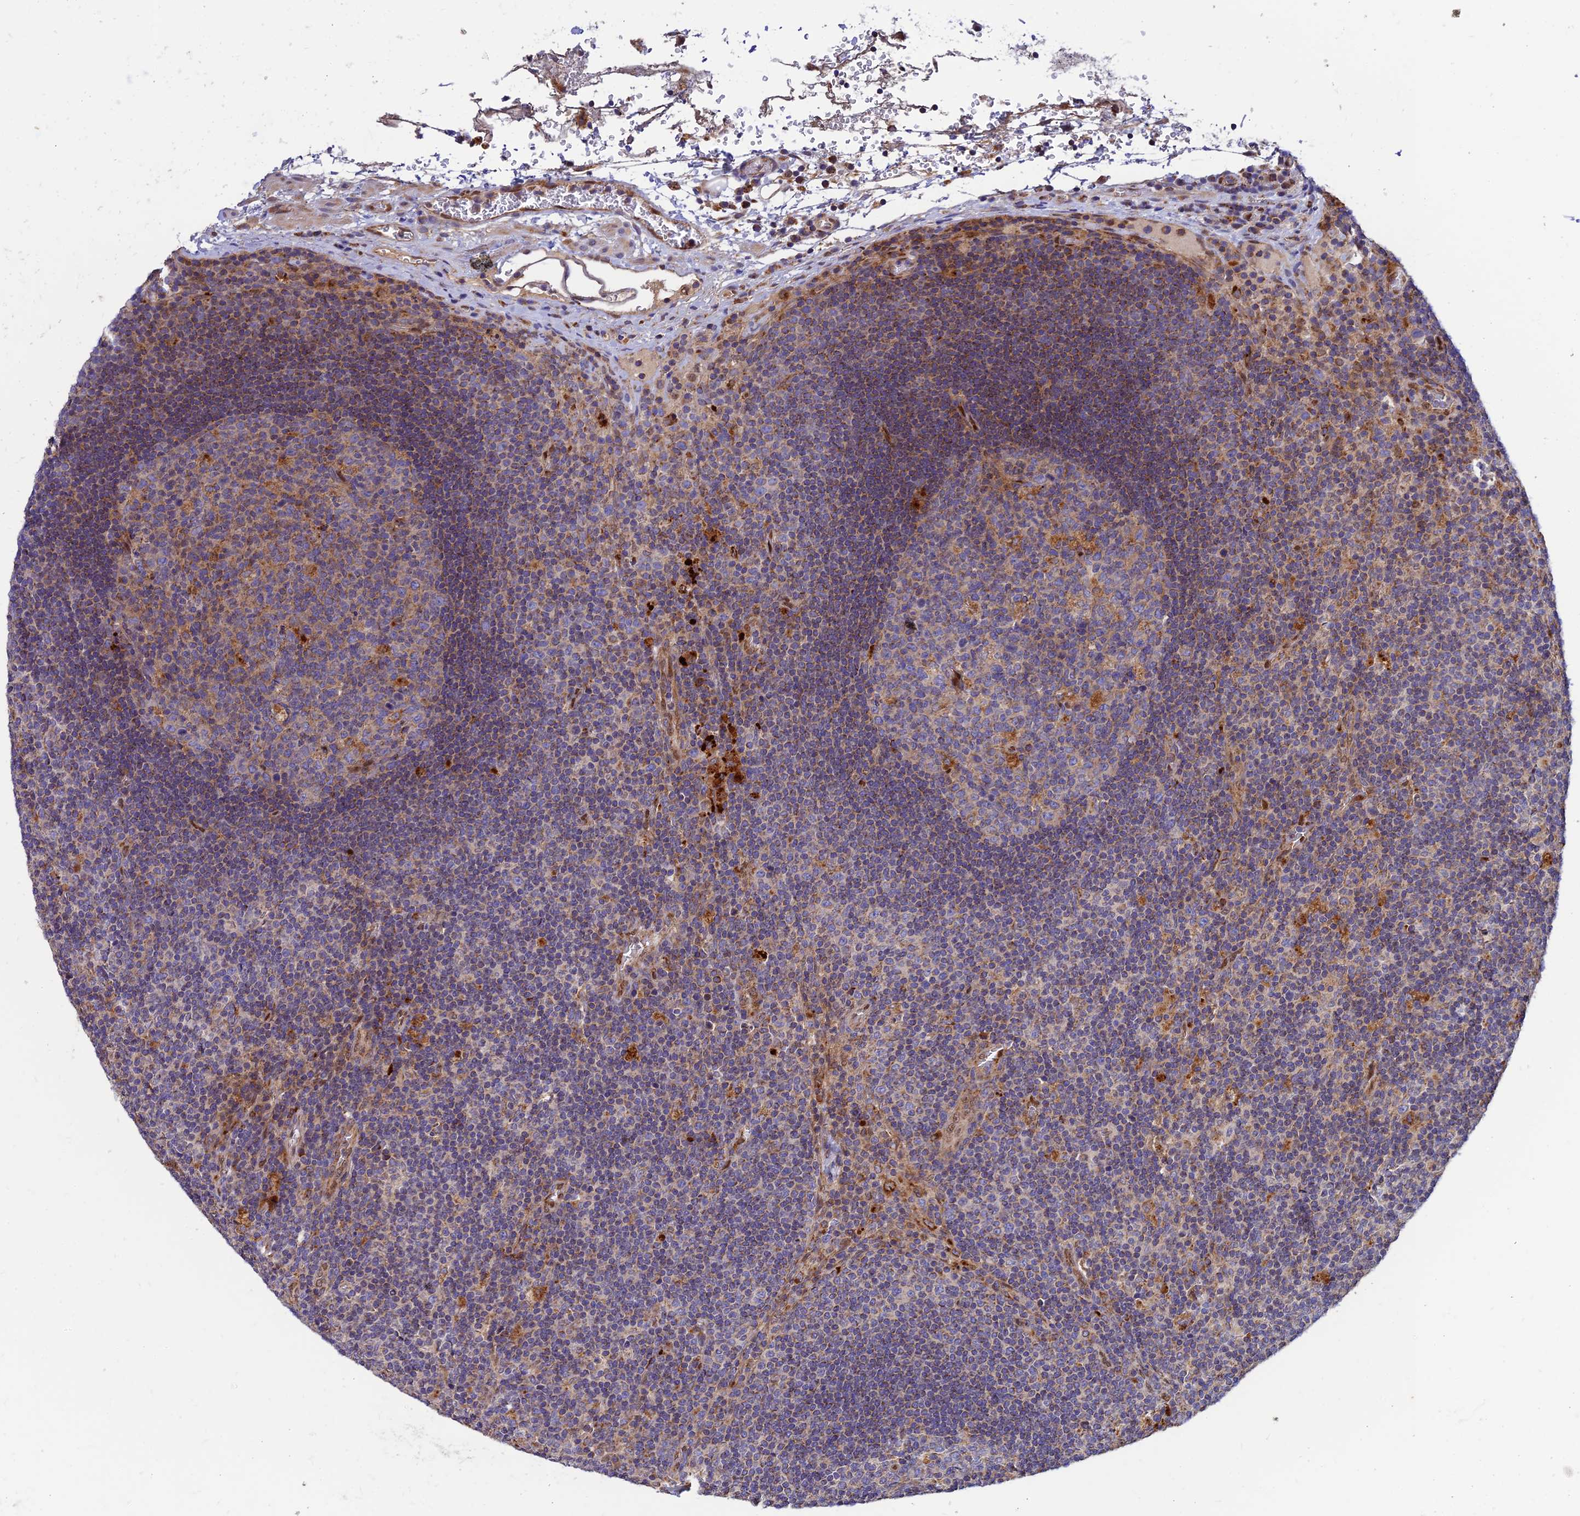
{"staining": {"intensity": "moderate", "quantity": "<25%", "location": "cytoplasmic/membranous"}, "tissue": "lymph node", "cell_type": "Germinal center cells", "image_type": "normal", "snomed": [{"axis": "morphology", "description": "Normal tissue, NOS"}, {"axis": "topography", "description": "Lymph node"}], "caption": "The image demonstrates a brown stain indicating the presence of a protein in the cytoplasmic/membranous of germinal center cells in lymph node. The protein is stained brown, and the nuclei are stained in blue (DAB IHC with brightfield microscopy, high magnification).", "gene": "PODNL1", "patient": {"sex": "male", "age": 58}}